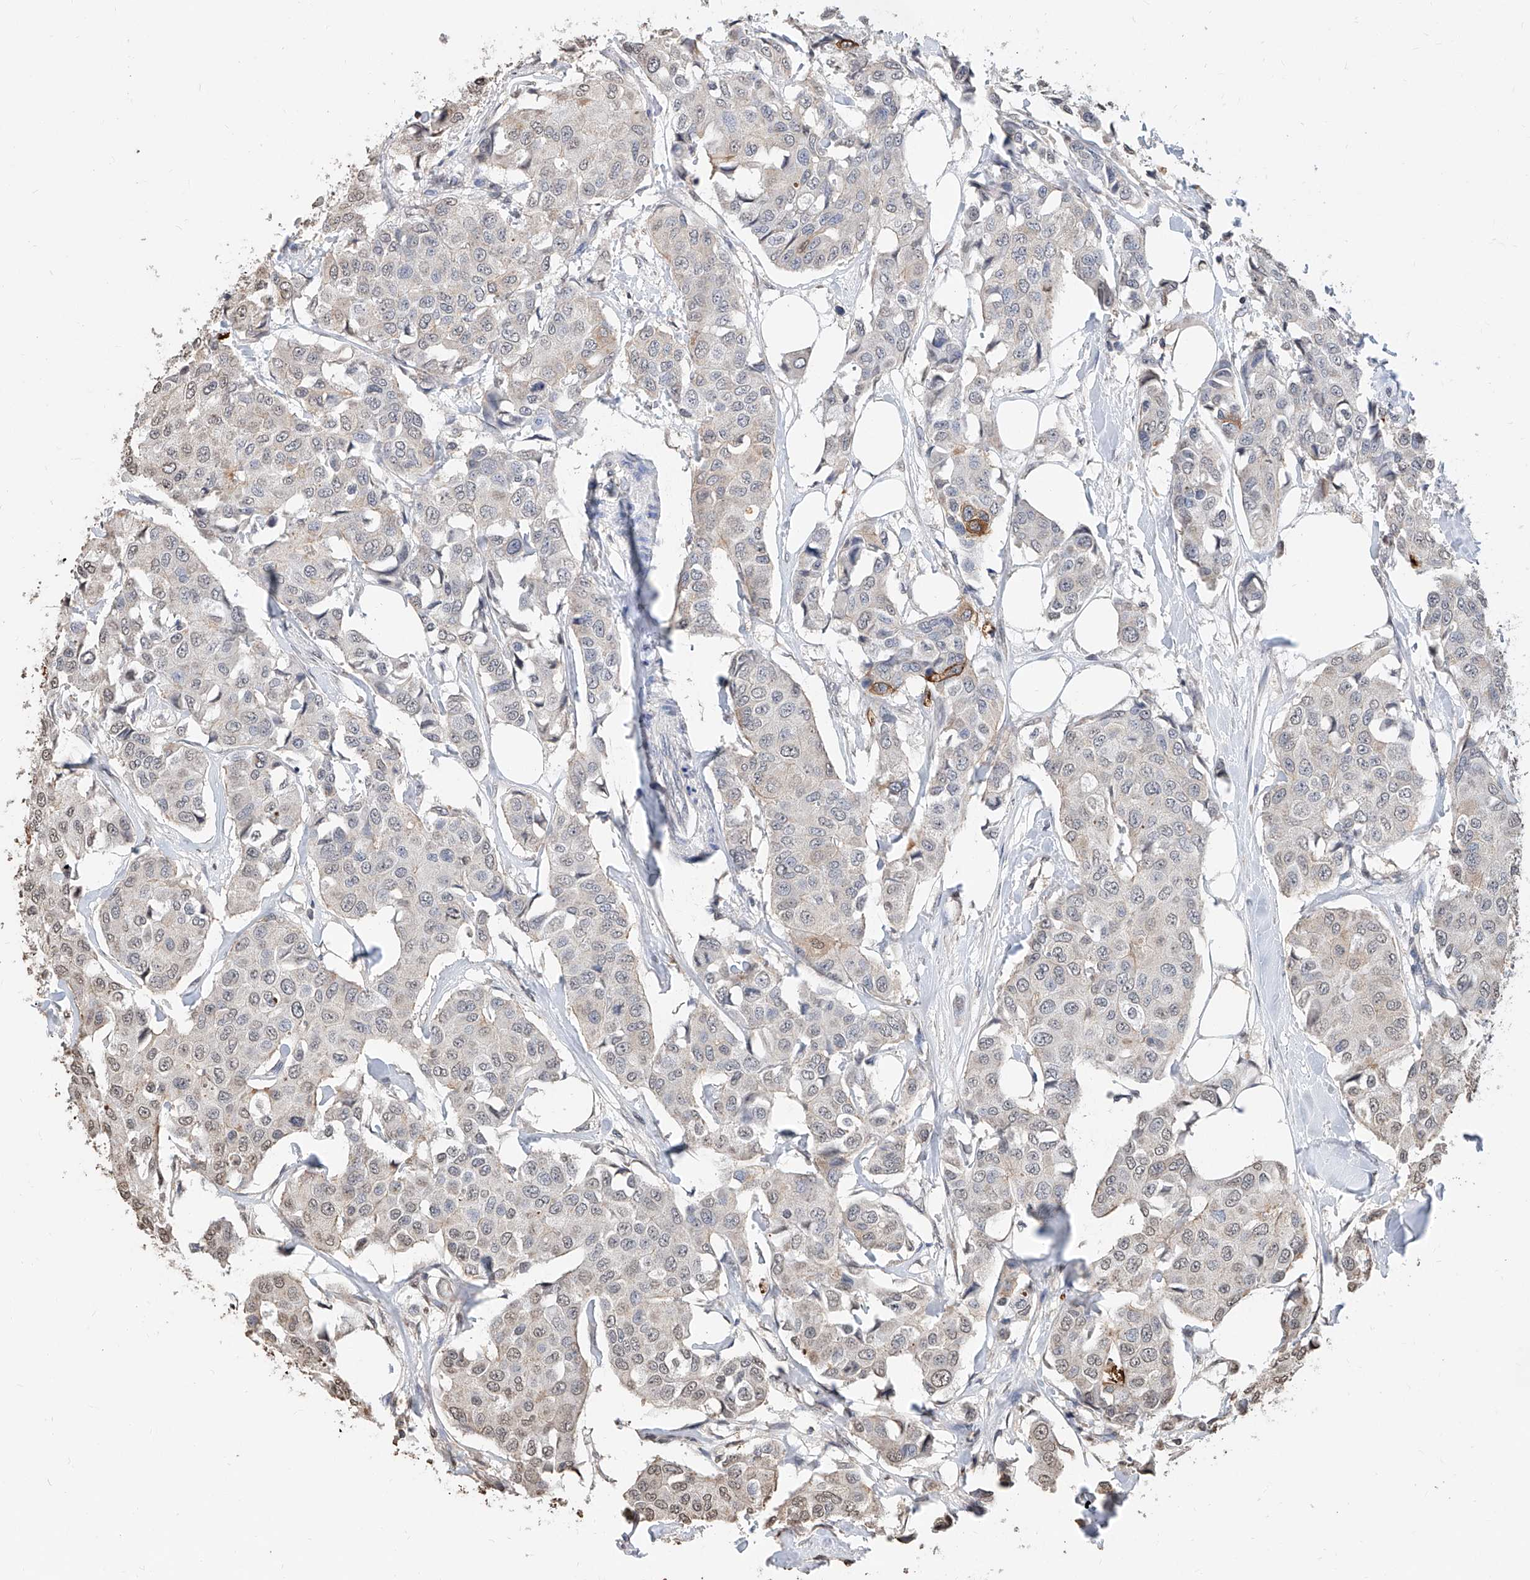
{"staining": {"intensity": "weak", "quantity": "<25%", "location": "cytoplasmic/membranous,nuclear"}, "tissue": "breast cancer", "cell_type": "Tumor cells", "image_type": "cancer", "snomed": [{"axis": "morphology", "description": "Duct carcinoma"}, {"axis": "topography", "description": "Breast"}], "caption": "Immunohistochemical staining of human breast cancer shows no significant staining in tumor cells.", "gene": "RP9", "patient": {"sex": "female", "age": 80}}